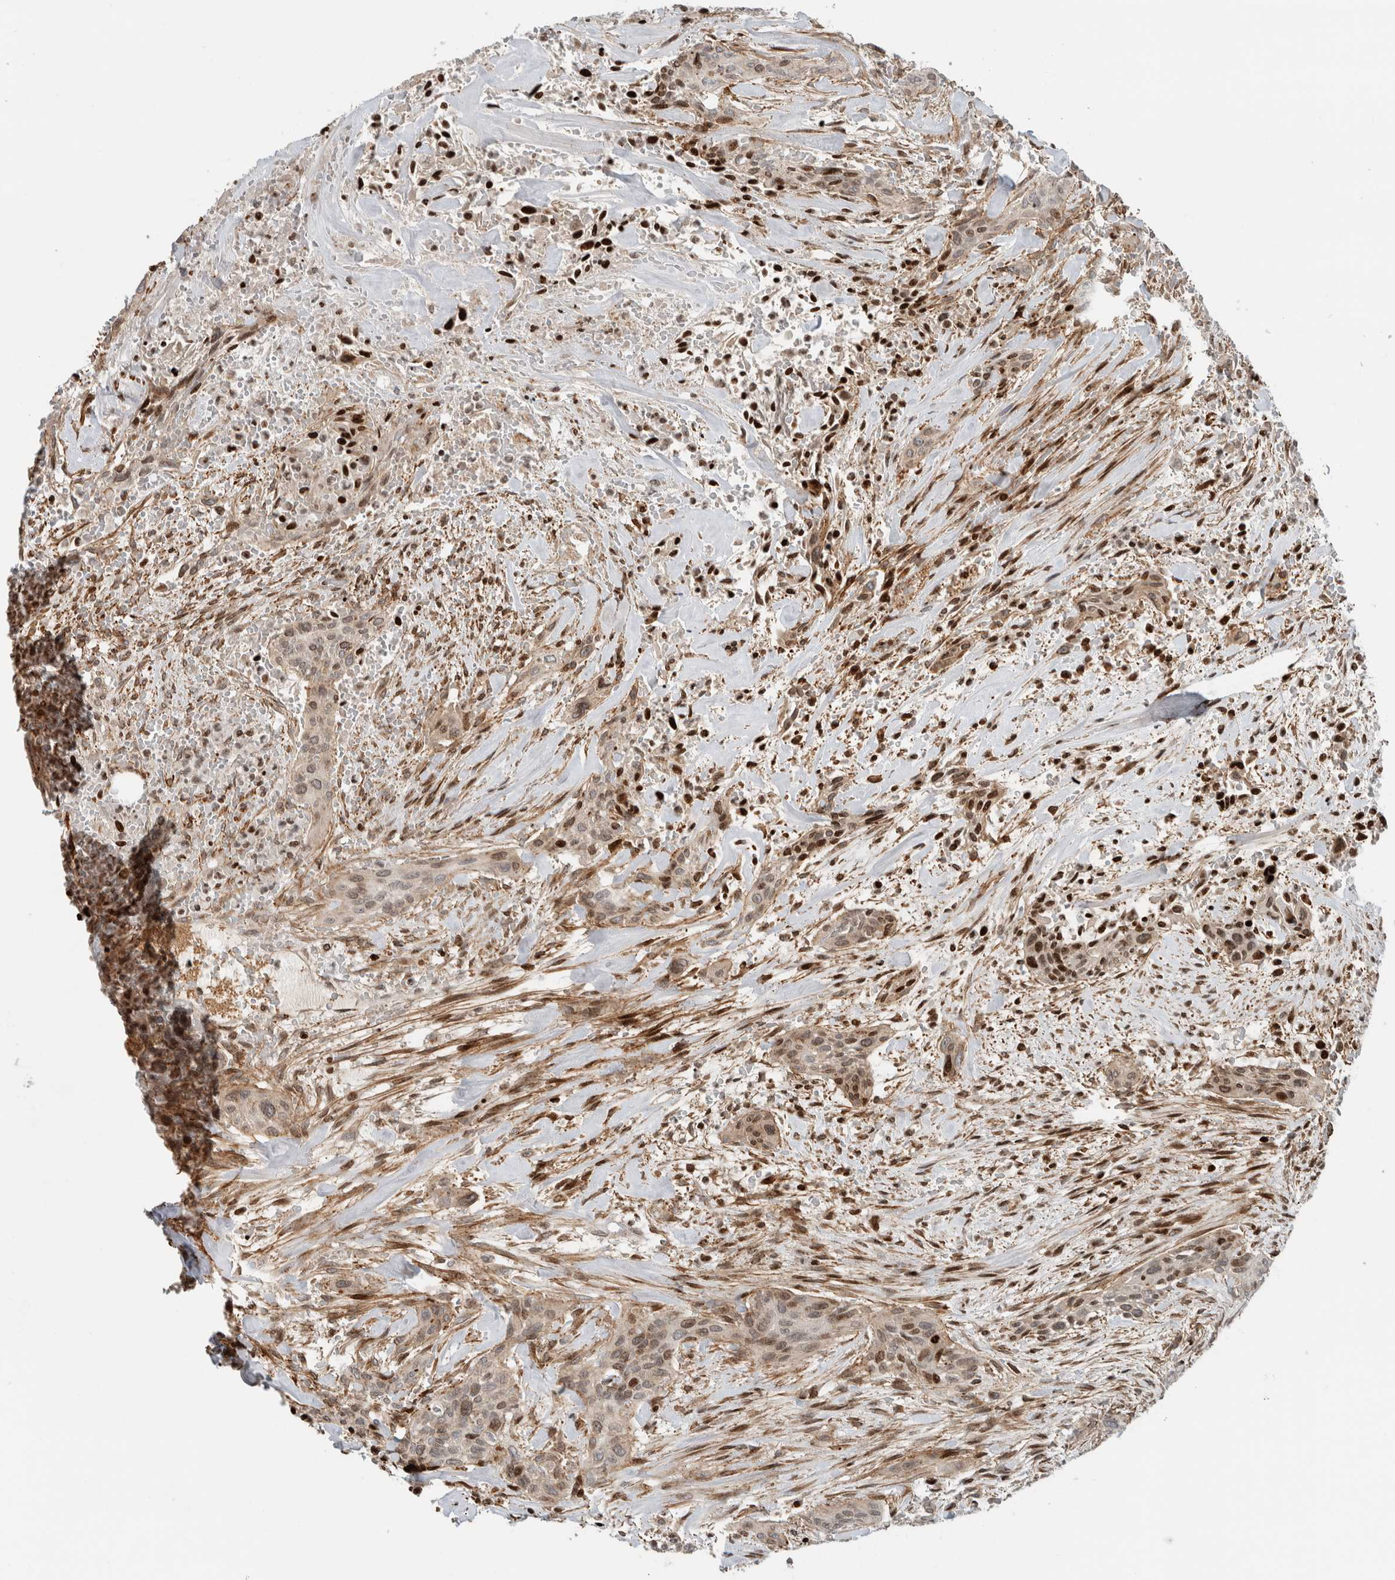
{"staining": {"intensity": "moderate", "quantity": "25%-75%", "location": "cytoplasmic/membranous,nuclear"}, "tissue": "urothelial cancer", "cell_type": "Tumor cells", "image_type": "cancer", "snomed": [{"axis": "morphology", "description": "Urothelial carcinoma, High grade"}, {"axis": "topography", "description": "Urinary bladder"}], "caption": "The micrograph displays immunohistochemical staining of urothelial cancer. There is moderate cytoplasmic/membranous and nuclear positivity is identified in about 25%-75% of tumor cells. (DAB IHC, brown staining for protein, blue staining for nuclei).", "gene": "GINS4", "patient": {"sex": "male", "age": 35}}